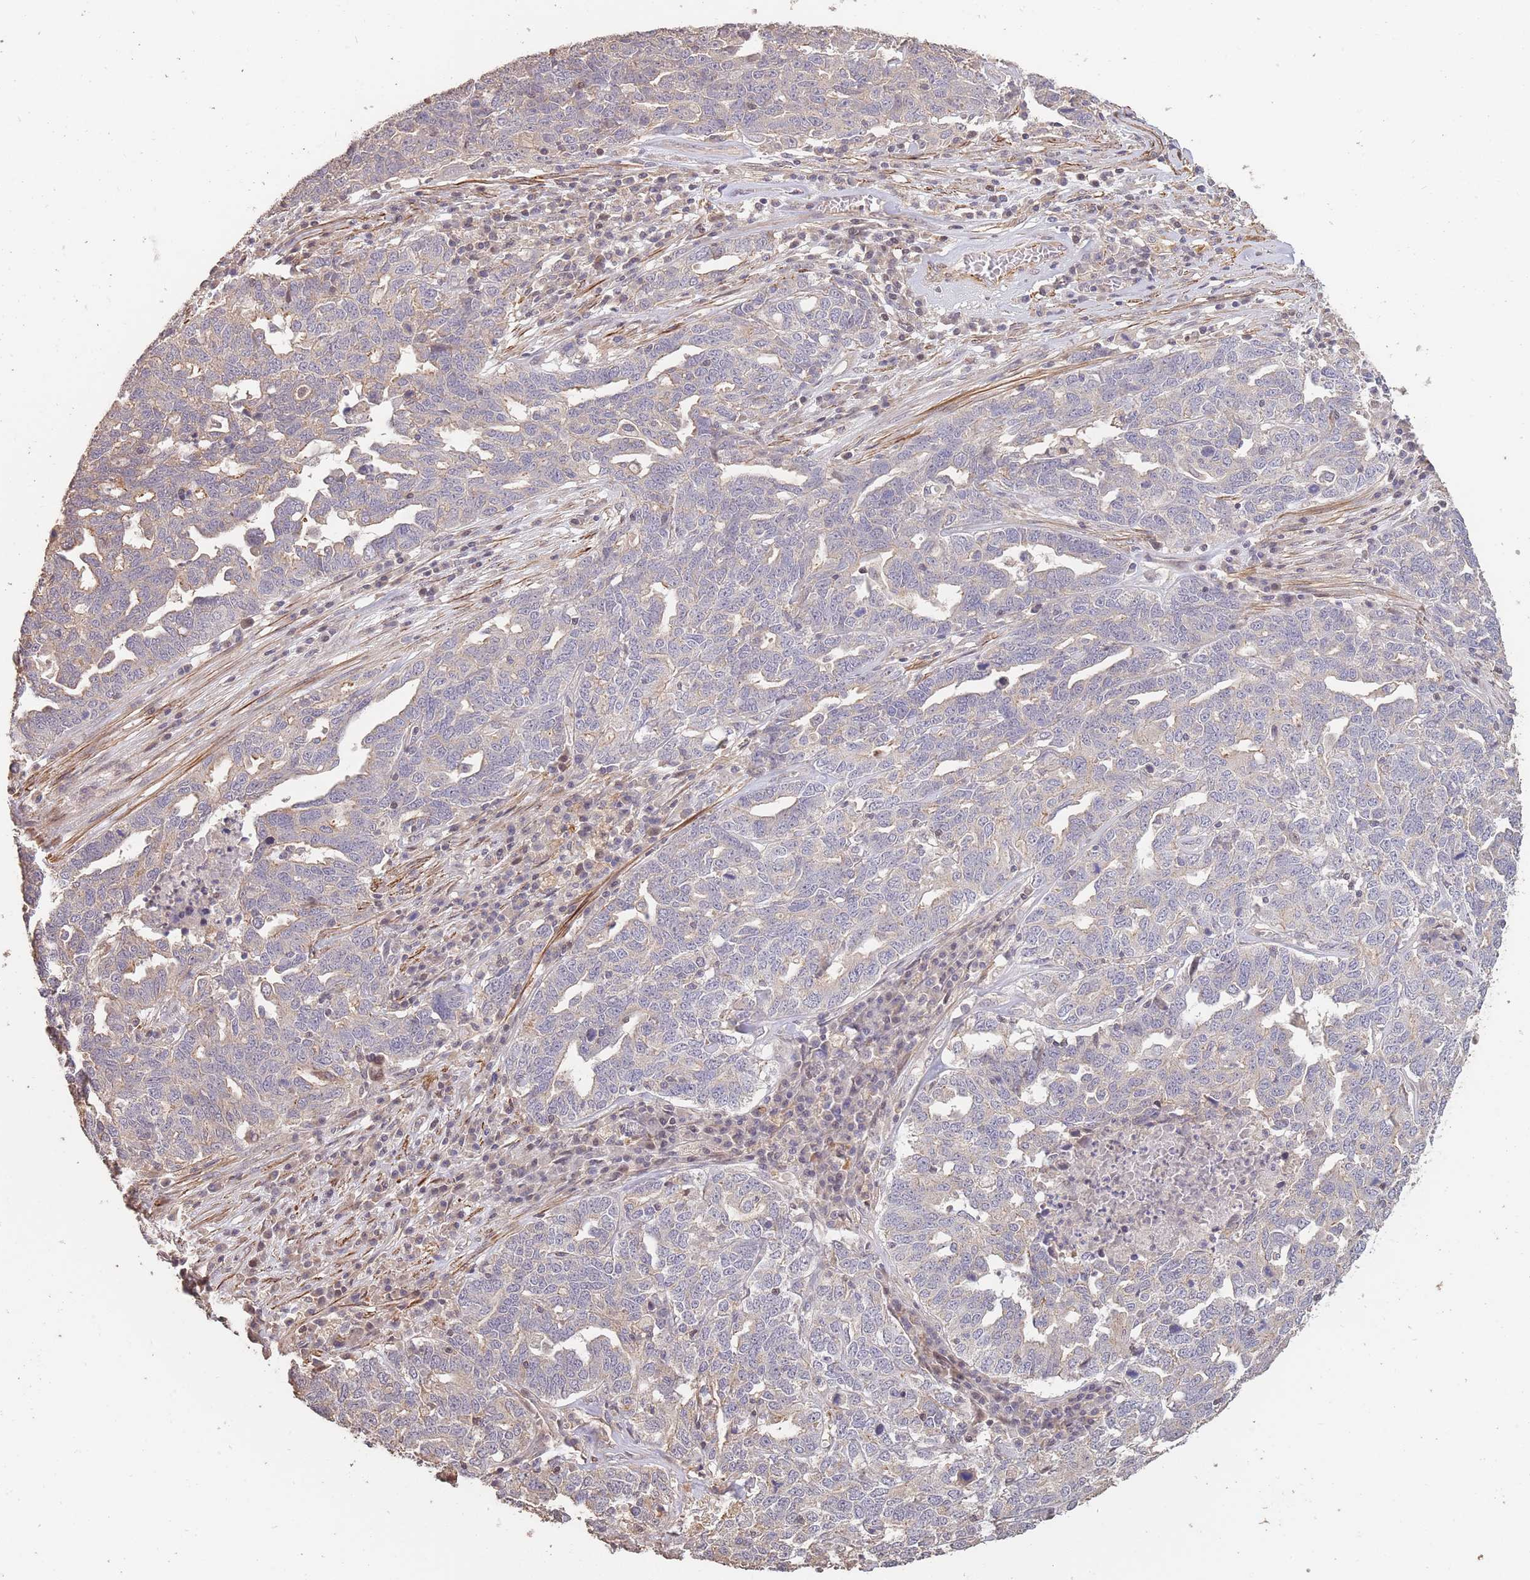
{"staining": {"intensity": "negative", "quantity": "none", "location": "none"}, "tissue": "ovarian cancer", "cell_type": "Tumor cells", "image_type": "cancer", "snomed": [{"axis": "morphology", "description": "Carcinoma, endometroid"}, {"axis": "topography", "description": "Ovary"}], "caption": "Immunohistochemical staining of human endometroid carcinoma (ovarian) exhibits no significant expression in tumor cells. (Brightfield microscopy of DAB IHC at high magnification).", "gene": "NLRC4", "patient": {"sex": "female", "age": 62}}